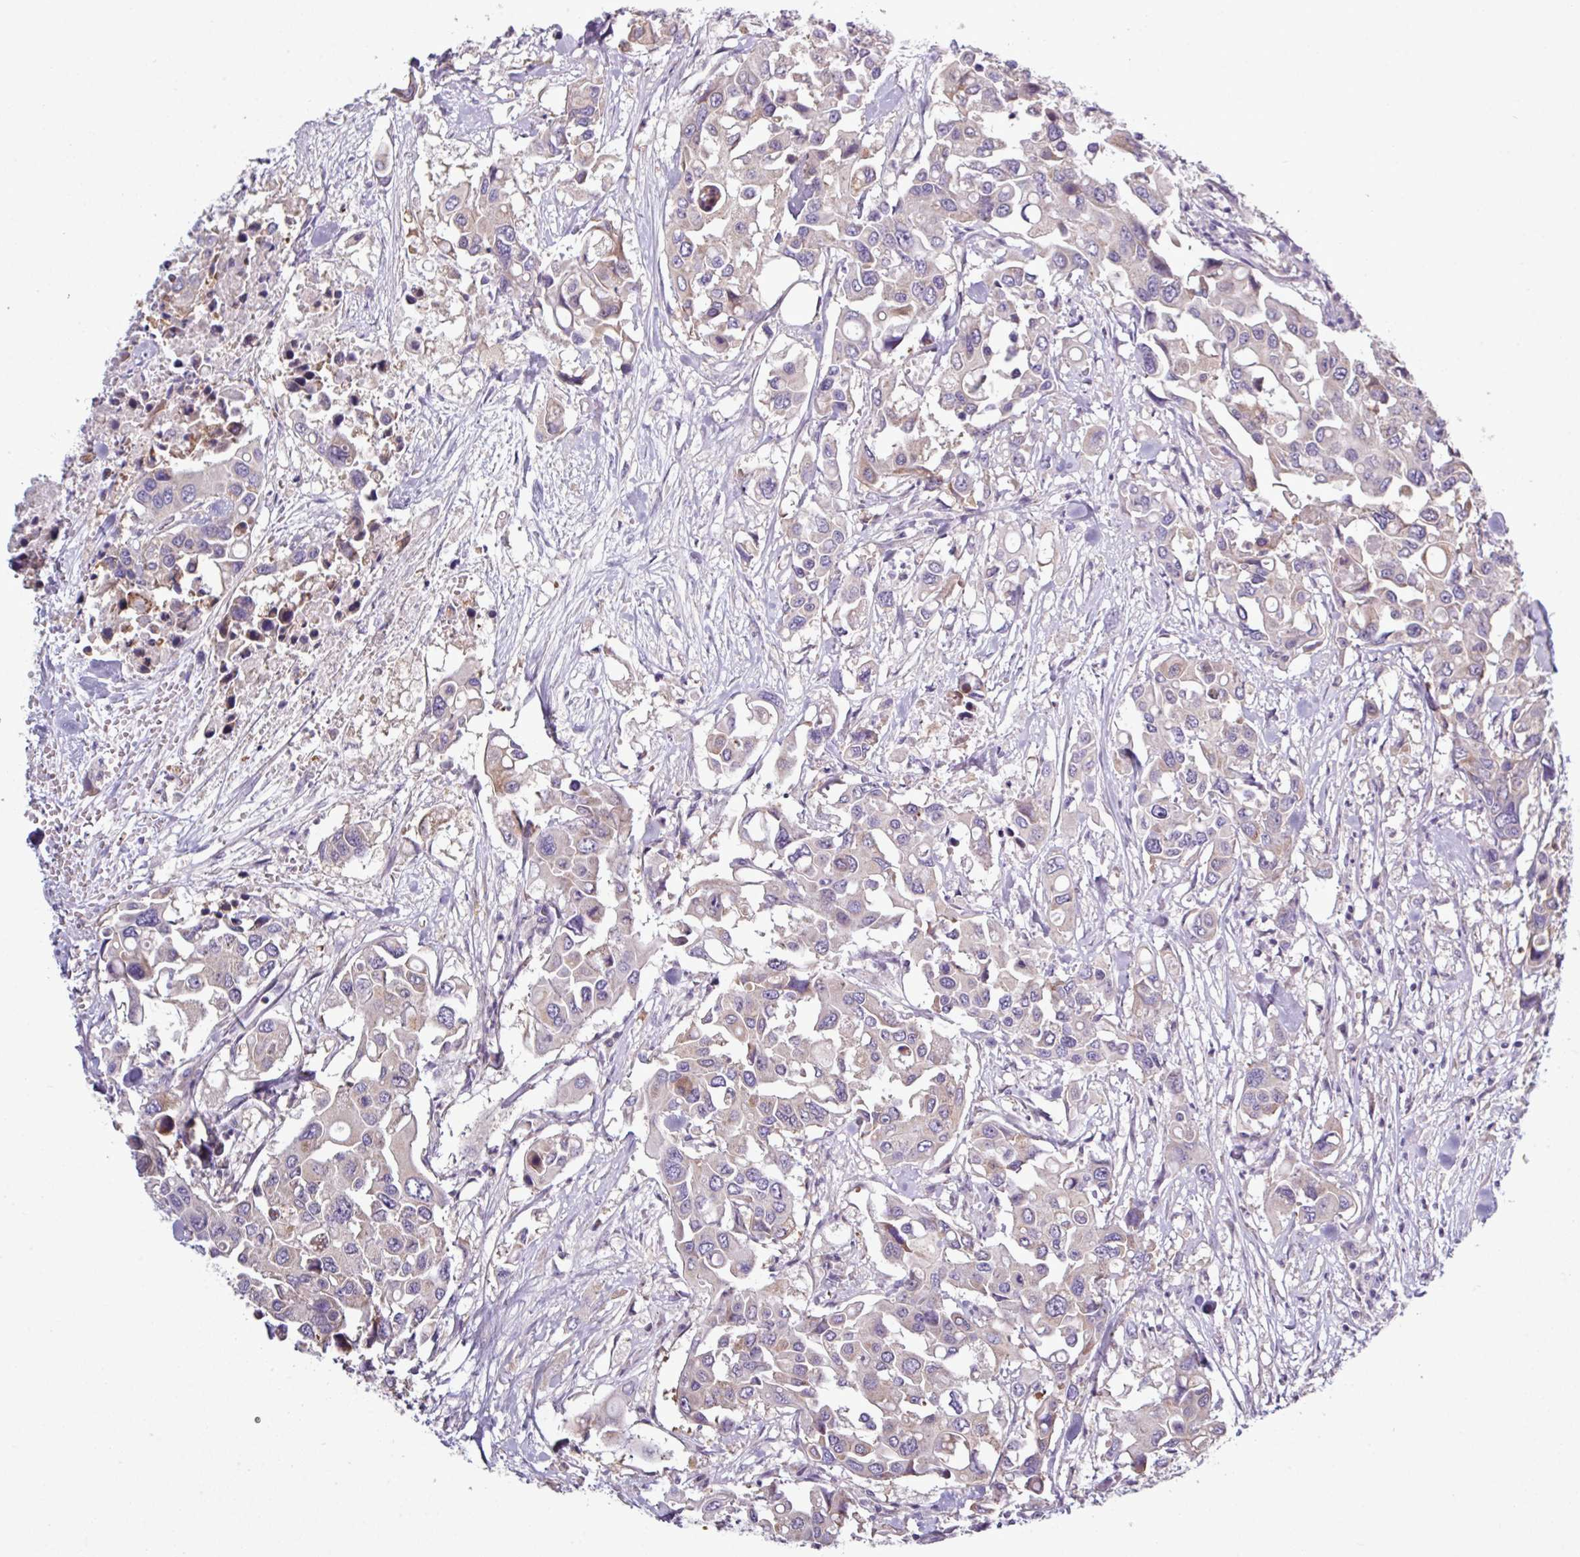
{"staining": {"intensity": "weak", "quantity": "<25%", "location": "cytoplasmic/membranous"}, "tissue": "colorectal cancer", "cell_type": "Tumor cells", "image_type": "cancer", "snomed": [{"axis": "morphology", "description": "Adenocarcinoma, NOS"}, {"axis": "topography", "description": "Colon"}], "caption": "There is no significant staining in tumor cells of colorectal cancer. (DAB (3,3'-diaminobenzidine) immunohistochemistry visualized using brightfield microscopy, high magnification).", "gene": "AGAP5", "patient": {"sex": "male", "age": 77}}